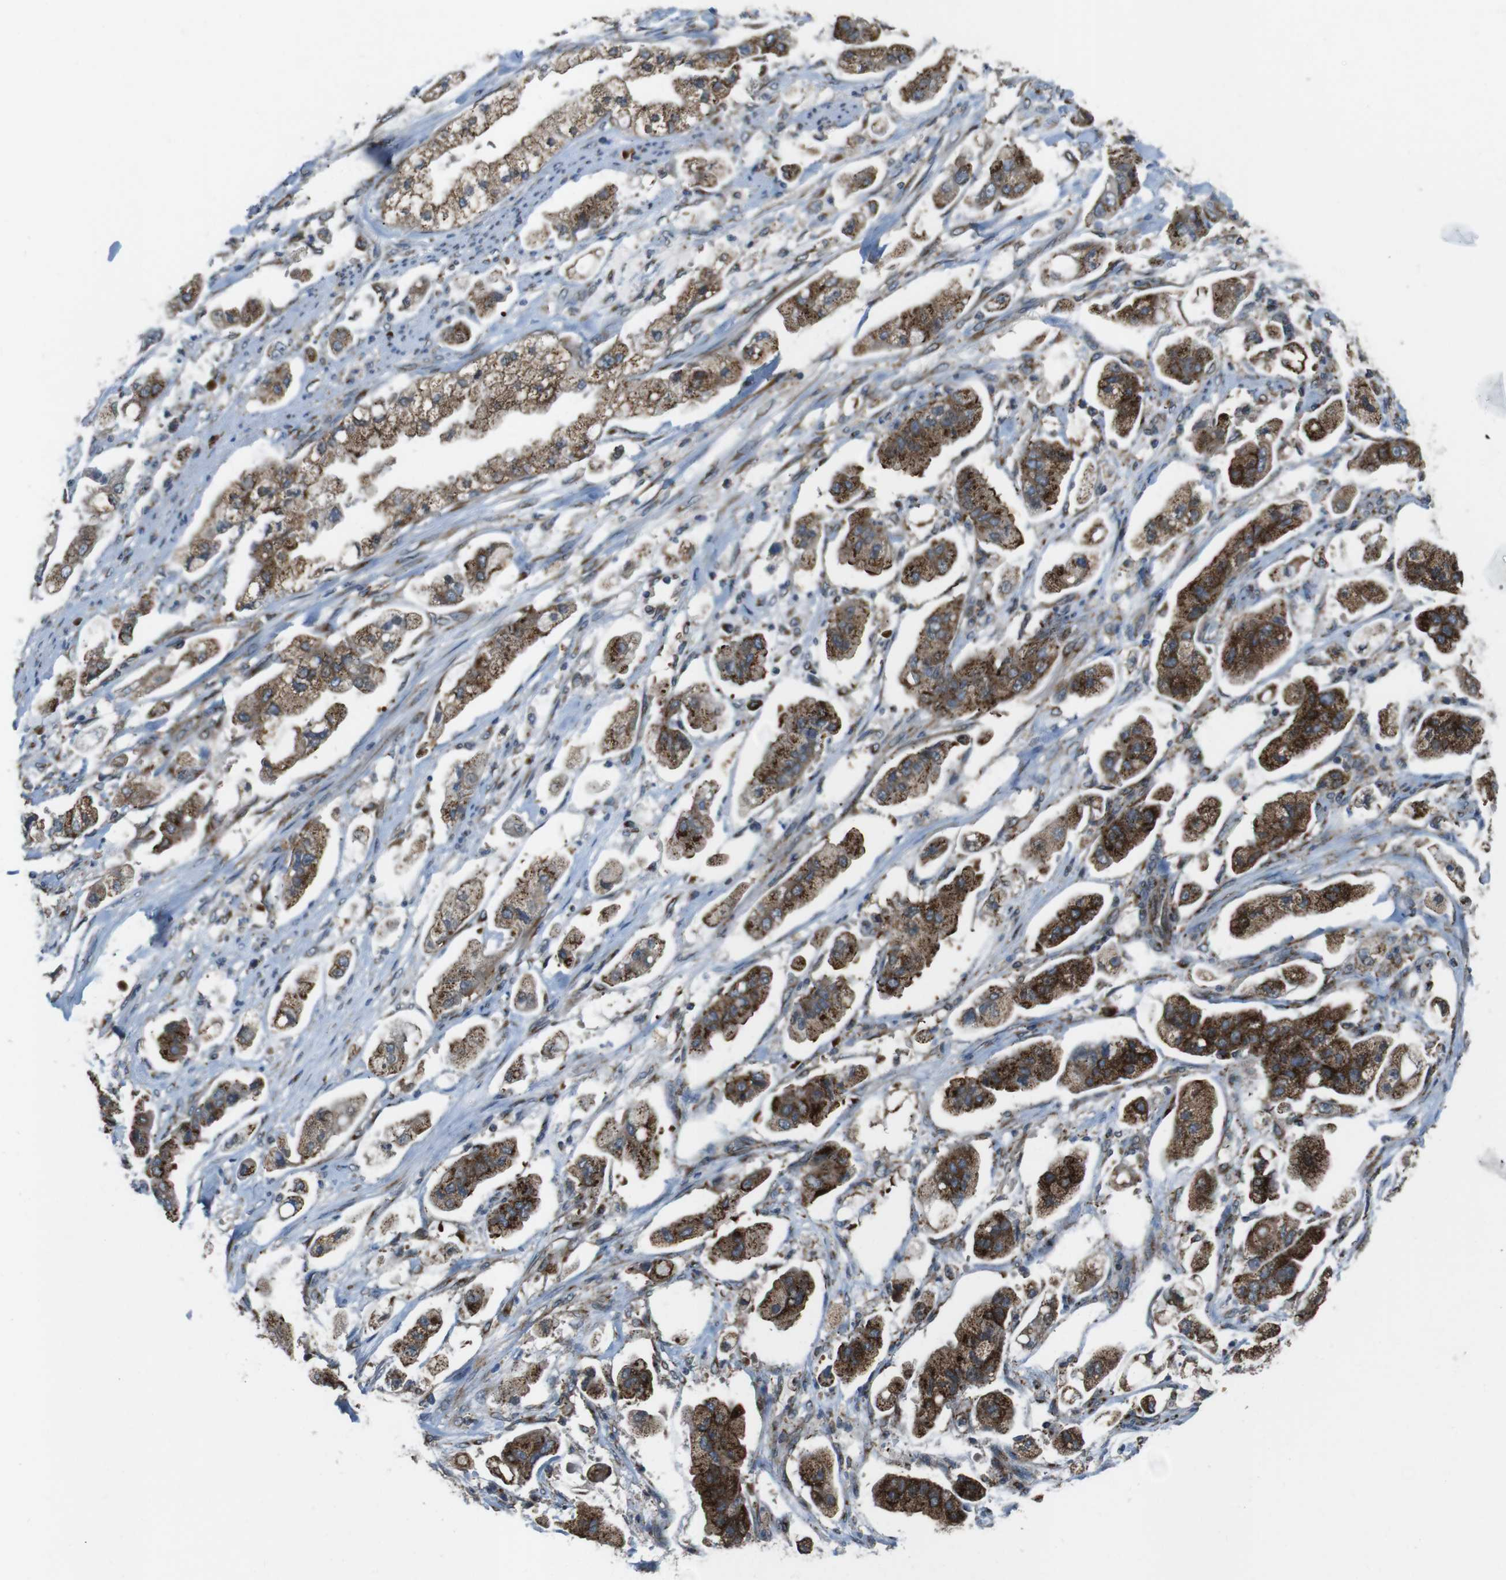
{"staining": {"intensity": "strong", "quantity": ">75%", "location": "cytoplasmic/membranous"}, "tissue": "stomach cancer", "cell_type": "Tumor cells", "image_type": "cancer", "snomed": [{"axis": "morphology", "description": "Adenocarcinoma, NOS"}, {"axis": "topography", "description": "Stomach"}], "caption": "Immunohistochemical staining of human stomach cancer demonstrates strong cytoplasmic/membranous protein positivity in approximately >75% of tumor cells.", "gene": "ZFPL1", "patient": {"sex": "male", "age": 62}}